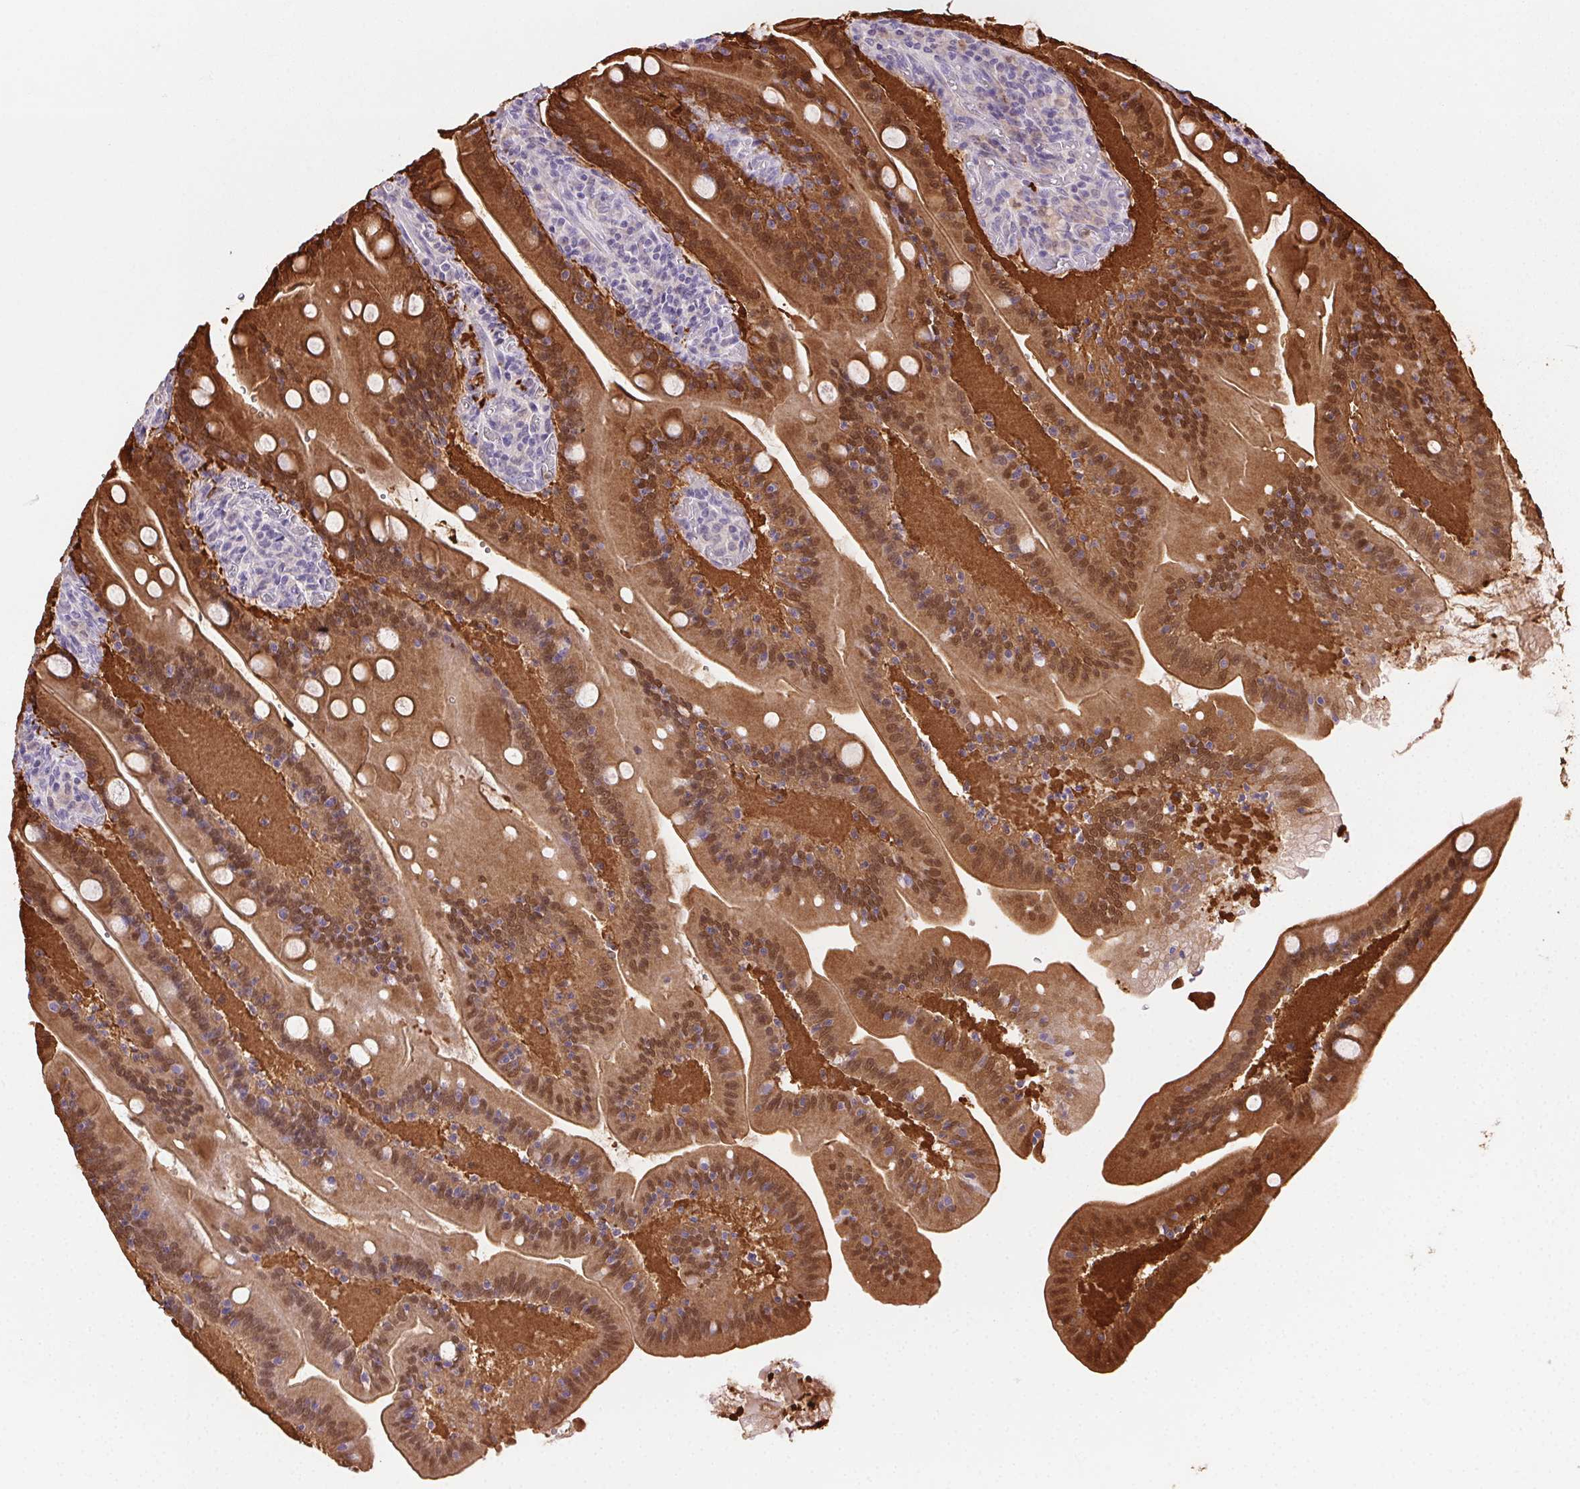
{"staining": {"intensity": "strong", "quantity": "25%-75%", "location": "cytoplasmic/membranous,nuclear"}, "tissue": "small intestine", "cell_type": "Glandular cells", "image_type": "normal", "snomed": [{"axis": "morphology", "description": "Normal tissue, NOS"}, {"axis": "topography", "description": "Small intestine"}], "caption": "Immunohistochemistry of benign human small intestine exhibits high levels of strong cytoplasmic/membranous,nuclear expression in approximately 25%-75% of glandular cells. The staining was performed using DAB (3,3'-diaminobenzidine) to visualize the protein expression in brown, while the nuclei were stained in blue with hematoxylin (Magnification: 20x).", "gene": "TMEM45A", "patient": {"sex": "male", "age": 37}}